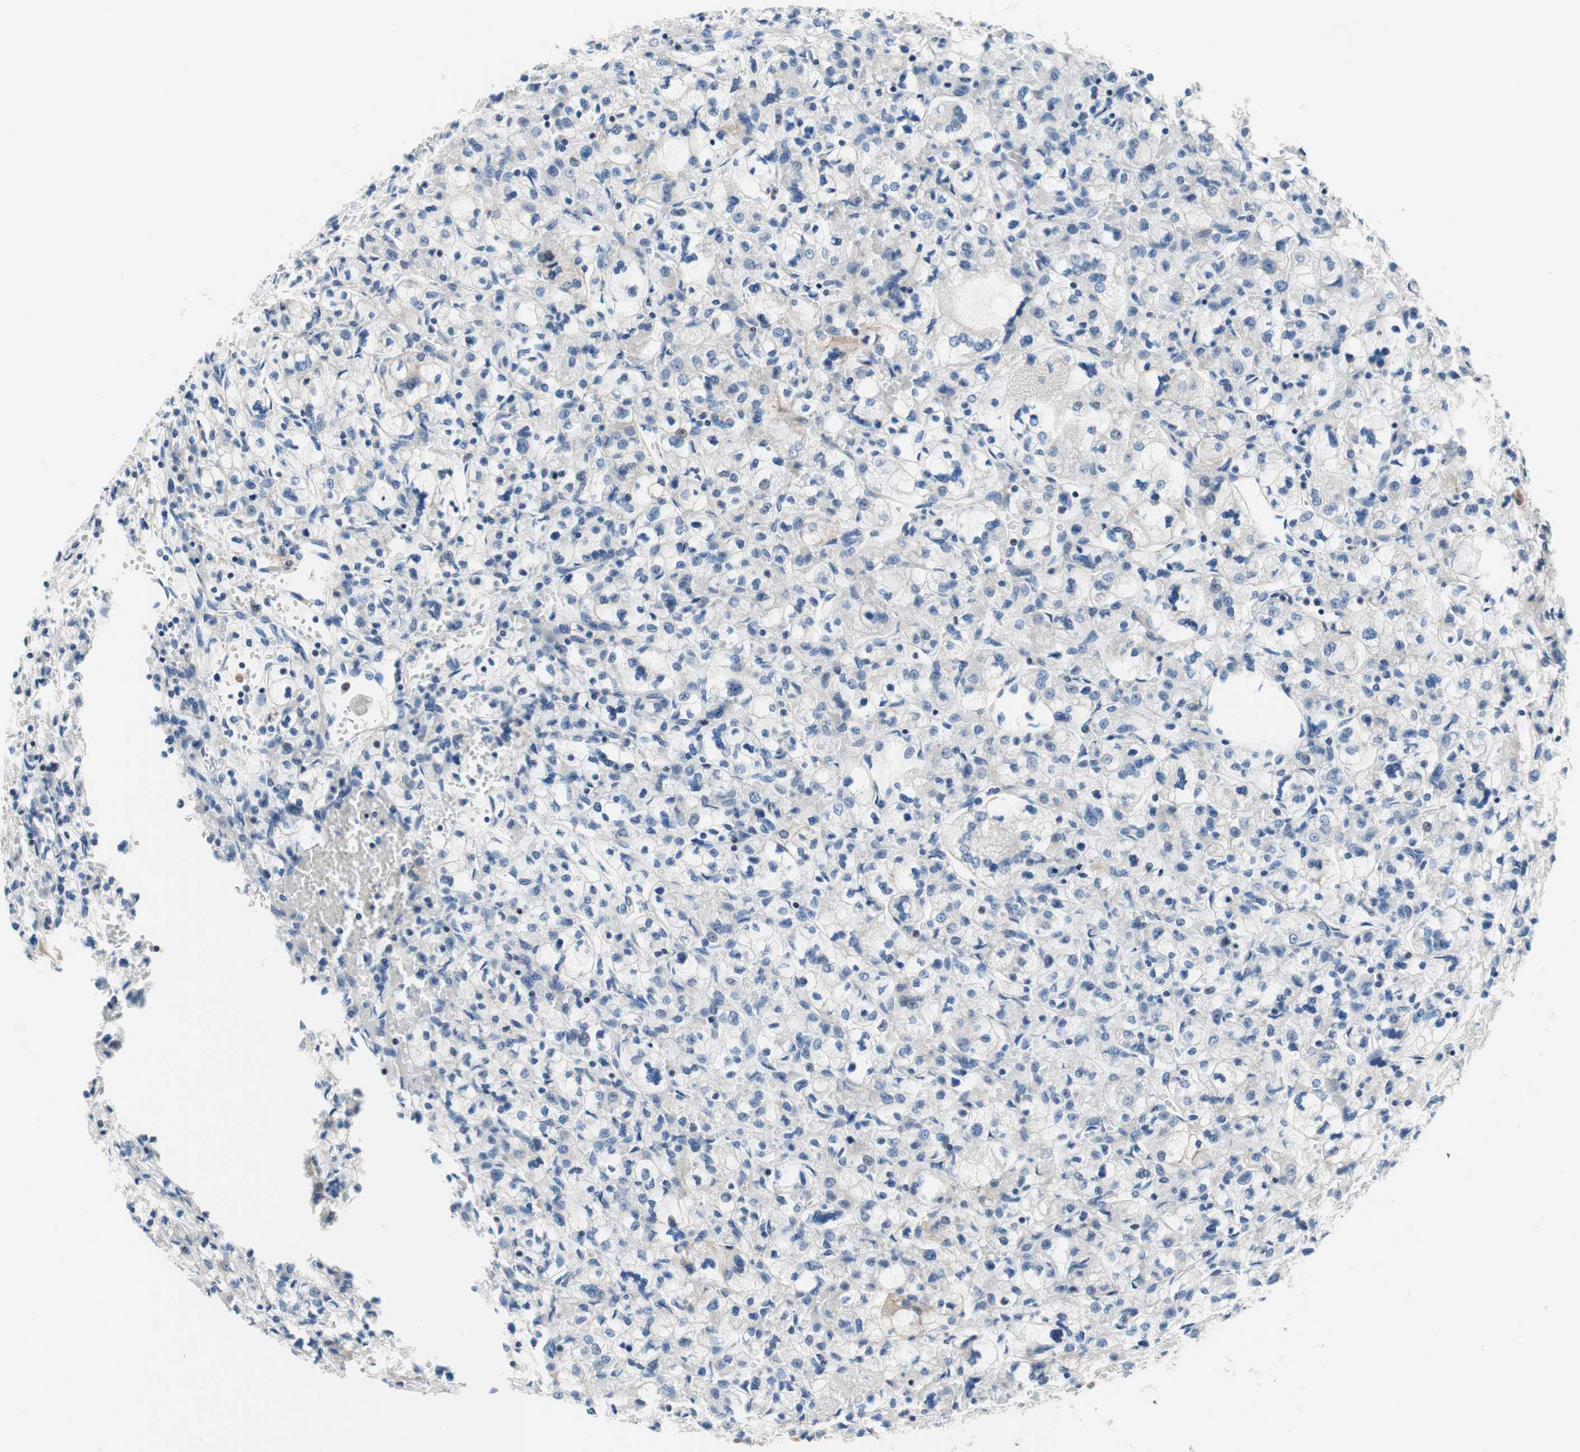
{"staining": {"intensity": "negative", "quantity": "none", "location": "none"}, "tissue": "renal cancer", "cell_type": "Tumor cells", "image_type": "cancer", "snomed": [{"axis": "morphology", "description": "Adenocarcinoma, NOS"}, {"axis": "topography", "description": "Kidney"}], "caption": "Immunohistochemical staining of renal adenocarcinoma displays no significant expression in tumor cells. The staining was performed using DAB to visualize the protein expression in brown, while the nuclei were stained in blue with hematoxylin (Magnification: 20x).", "gene": "FBXO44", "patient": {"sex": "female", "age": 83}}